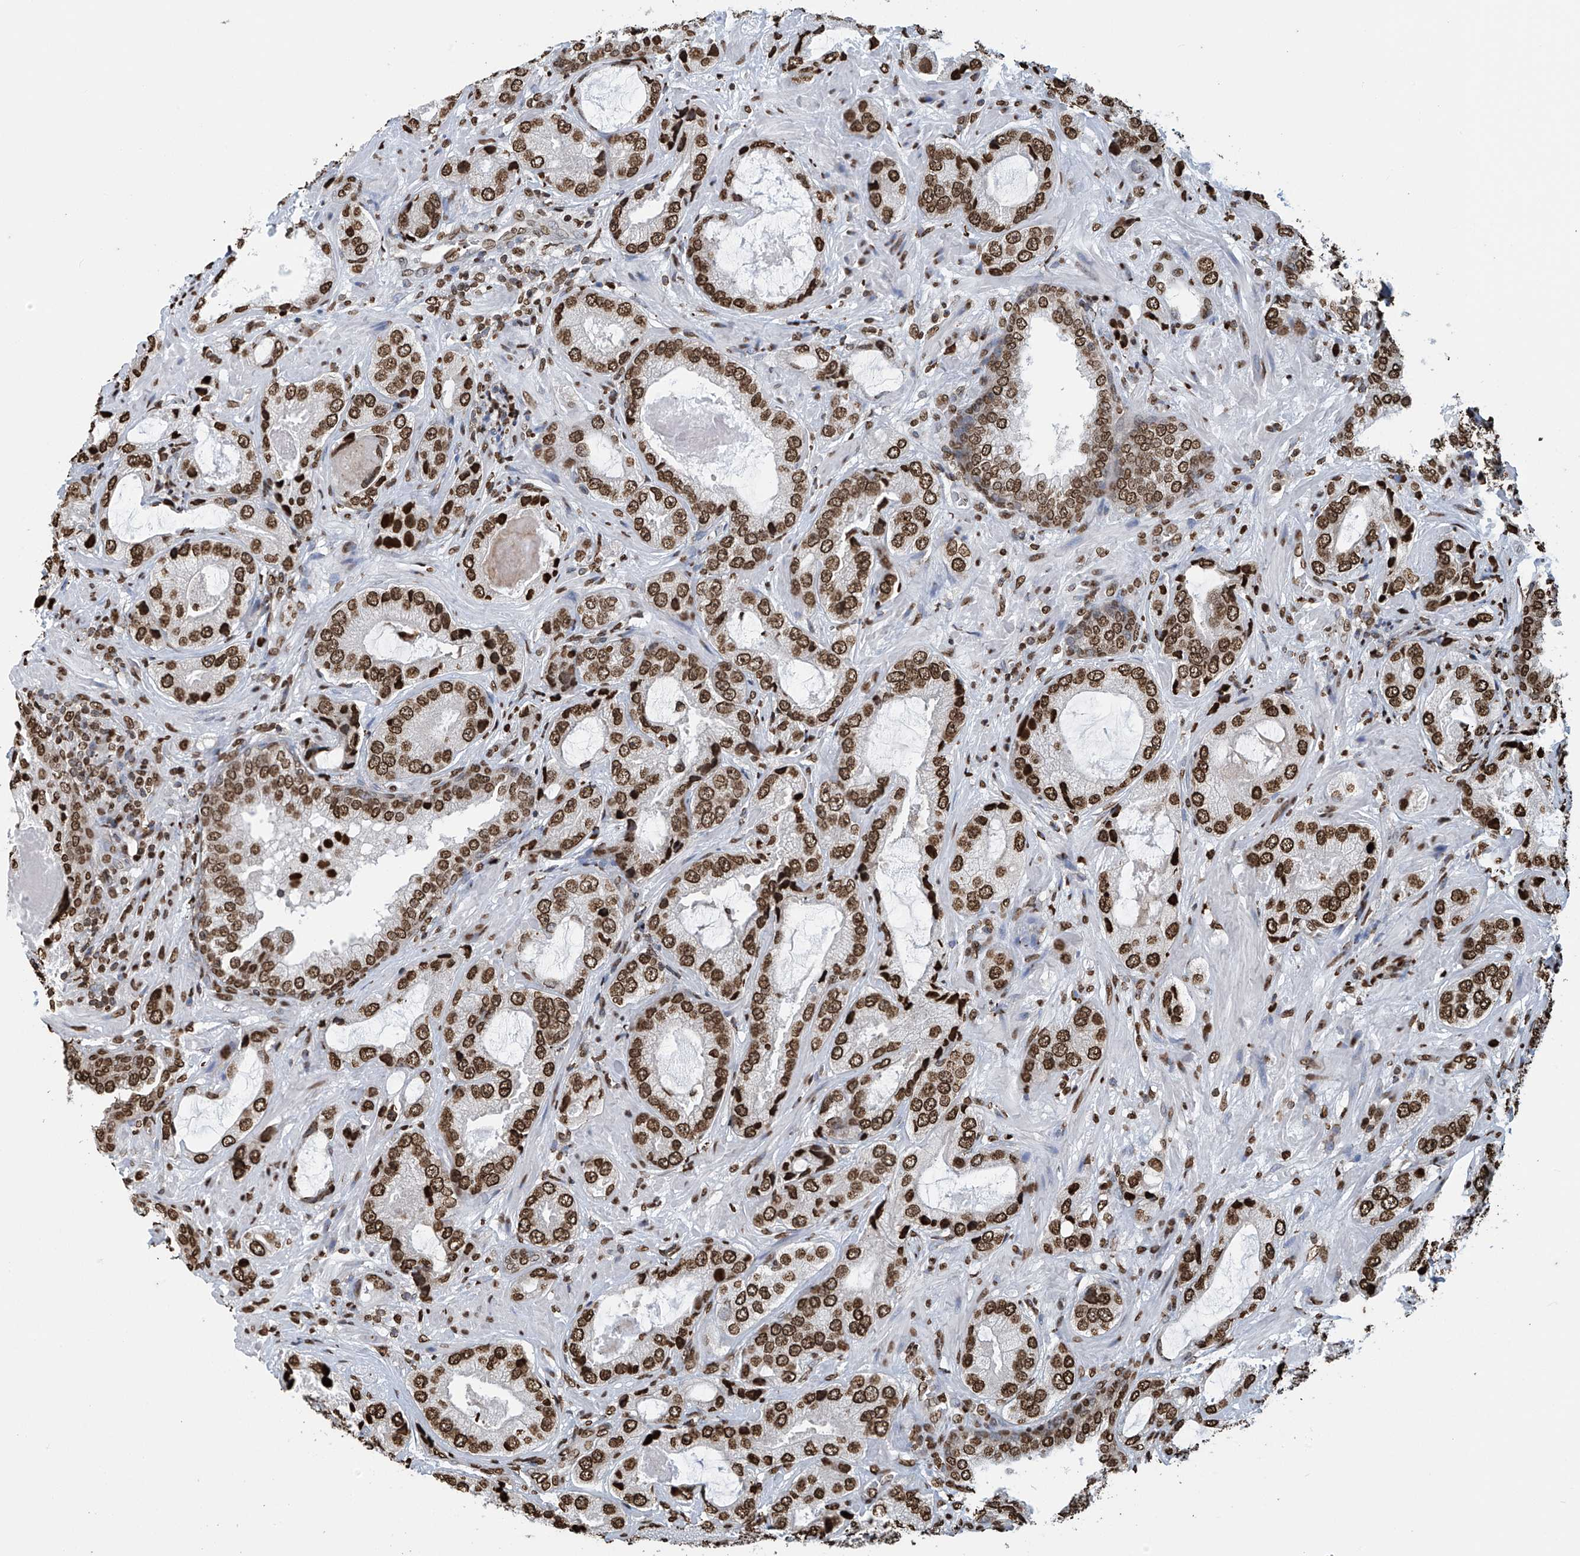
{"staining": {"intensity": "strong", "quantity": ">75%", "location": "nuclear"}, "tissue": "prostate cancer", "cell_type": "Tumor cells", "image_type": "cancer", "snomed": [{"axis": "morphology", "description": "Normal tissue, NOS"}, {"axis": "morphology", "description": "Adenocarcinoma, High grade"}, {"axis": "topography", "description": "Prostate"}, {"axis": "topography", "description": "Peripheral nerve tissue"}], "caption": "Approximately >75% of tumor cells in human prostate cancer display strong nuclear protein staining as visualized by brown immunohistochemical staining.", "gene": "DPPA2", "patient": {"sex": "male", "age": 59}}